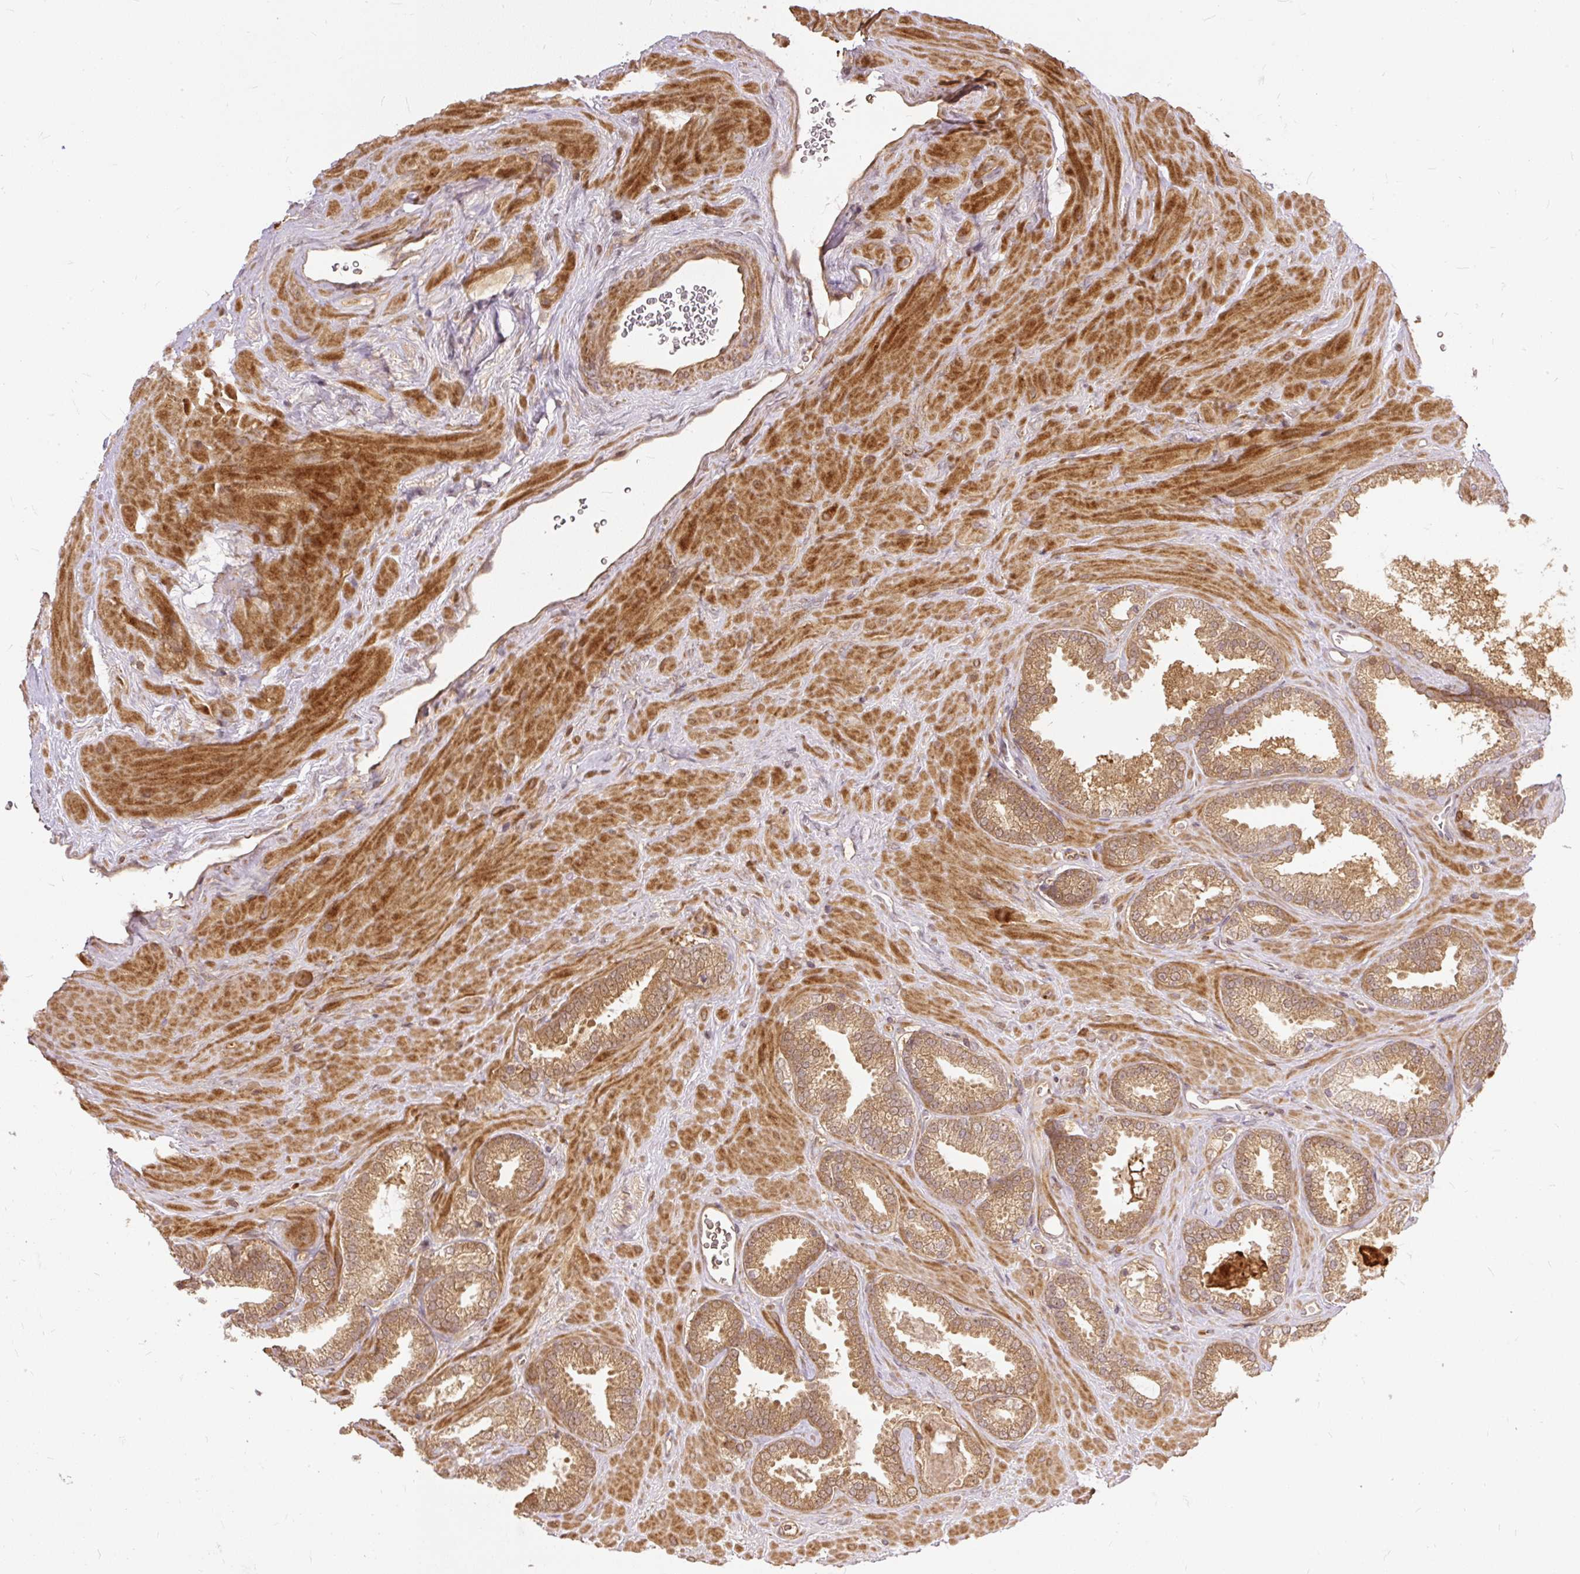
{"staining": {"intensity": "moderate", "quantity": ">75%", "location": "cytoplasmic/membranous"}, "tissue": "prostate cancer", "cell_type": "Tumor cells", "image_type": "cancer", "snomed": [{"axis": "morphology", "description": "Adenocarcinoma, Low grade"}, {"axis": "topography", "description": "Prostate"}], "caption": "Moderate cytoplasmic/membranous protein staining is appreciated in approximately >75% of tumor cells in prostate cancer.", "gene": "AP5S1", "patient": {"sex": "male", "age": 62}}